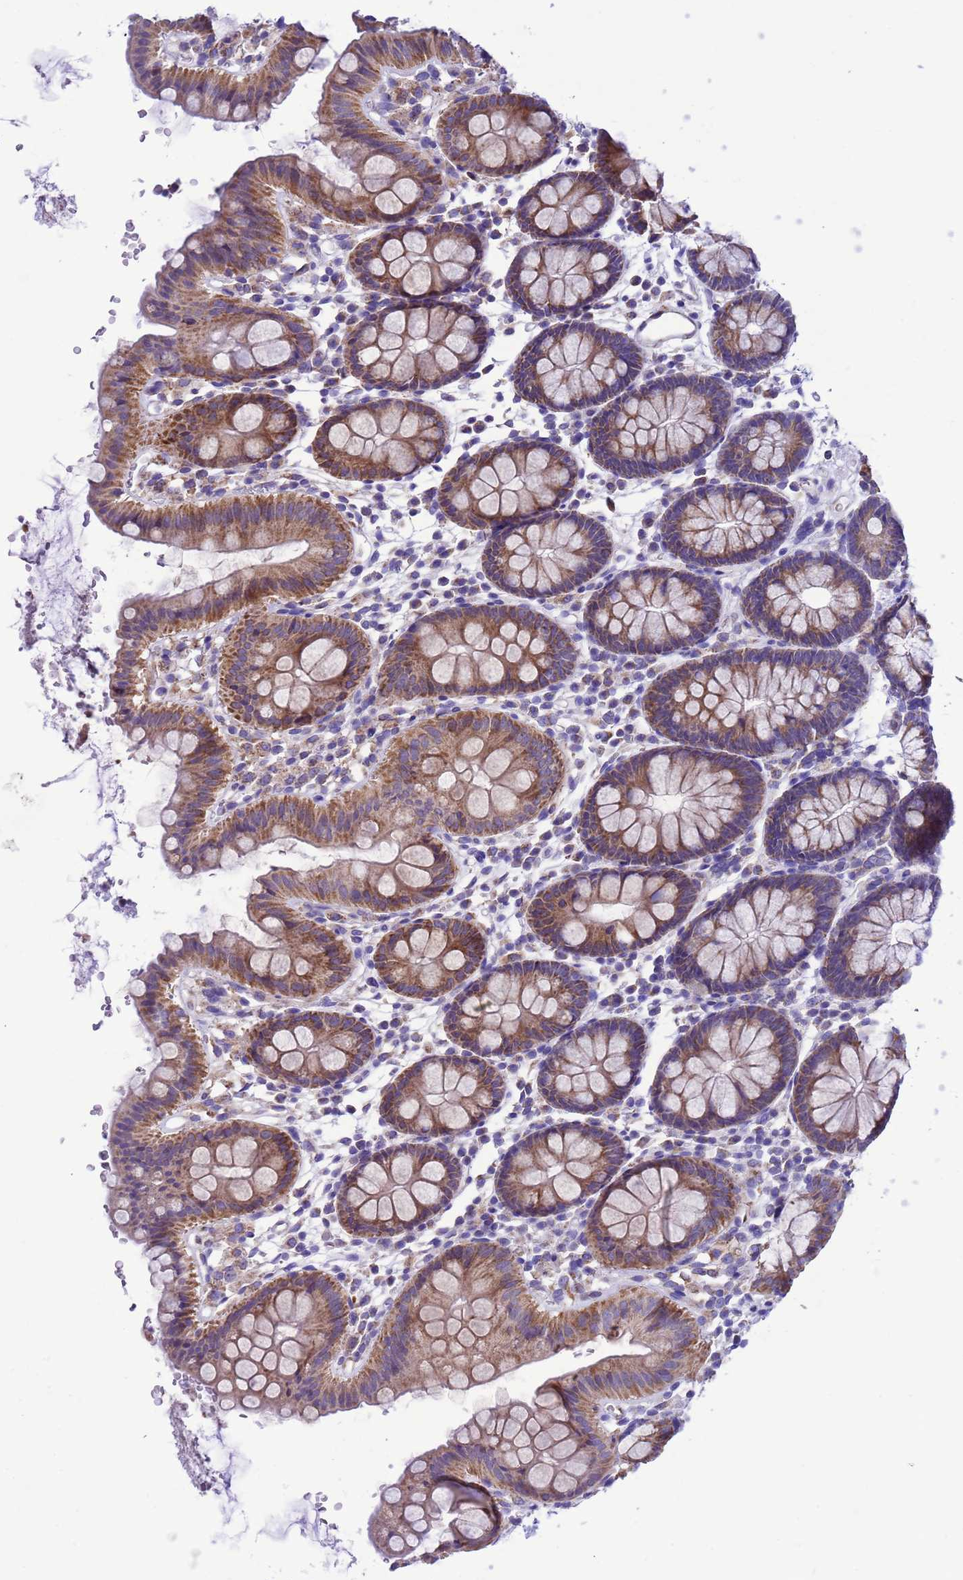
{"staining": {"intensity": "negative", "quantity": "none", "location": "none"}, "tissue": "colon", "cell_type": "Endothelial cells", "image_type": "normal", "snomed": [{"axis": "morphology", "description": "Normal tissue, NOS"}, {"axis": "topography", "description": "Colon"}], "caption": "Endothelial cells are negative for protein expression in normal human colon.", "gene": "CCDC191", "patient": {"sex": "male", "age": 75}}